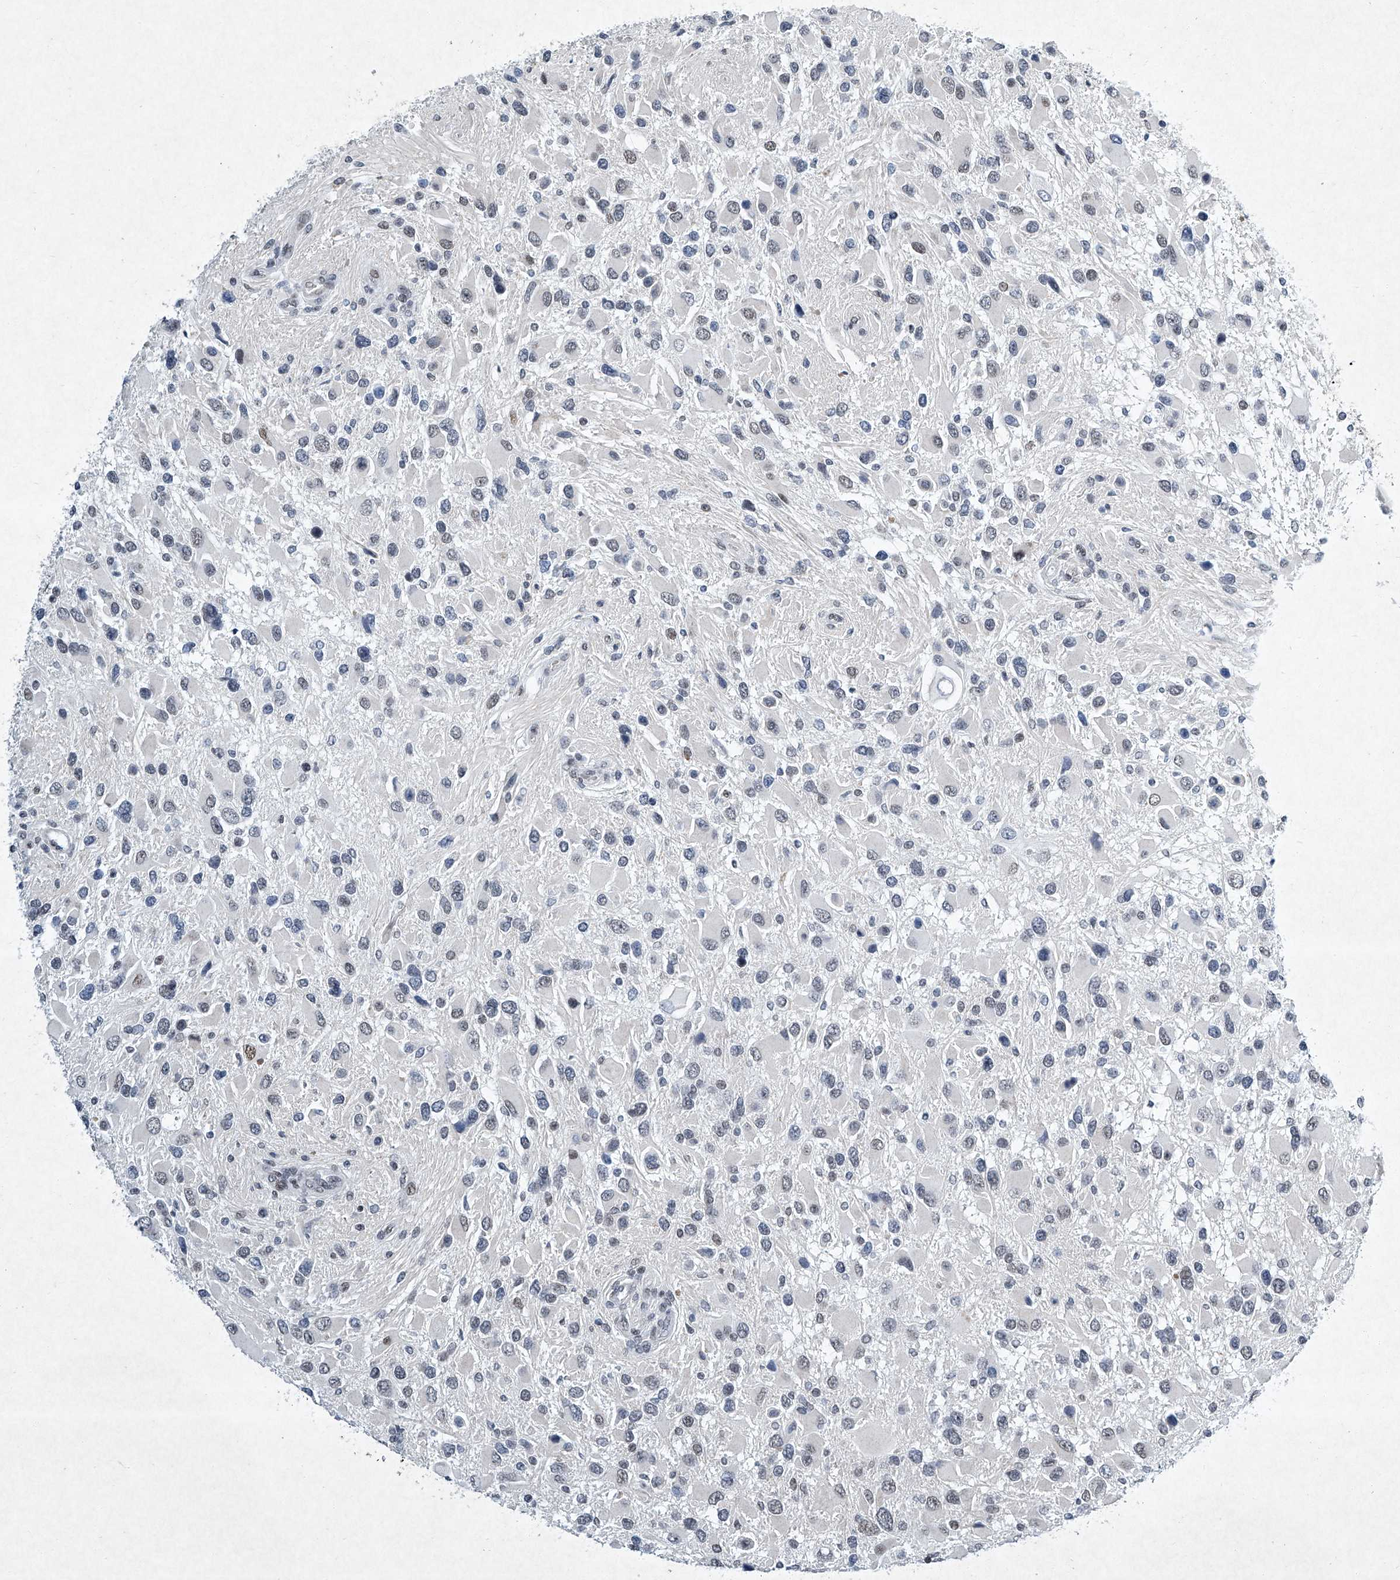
{"staining": {"intensity": "negative", "quantity": "none", "location": "none"}, "tissue": "glioma", "cell_type": "Tumor cells", "image_type": "cancer", "snomed": [{"axis": "morphology", "description": "Glioma, malignant, High grade"}, {"axis": "topography", "description": "Brain"}], "caption": "A high-resolution histopathology image shows immunohistochemistry (IHC) staining of malignant high-grade glioma, which demonstrates no significant expression in tumor cells.", "gene": "TFDP1", "patient": {"sex": "male", "age": 53}}